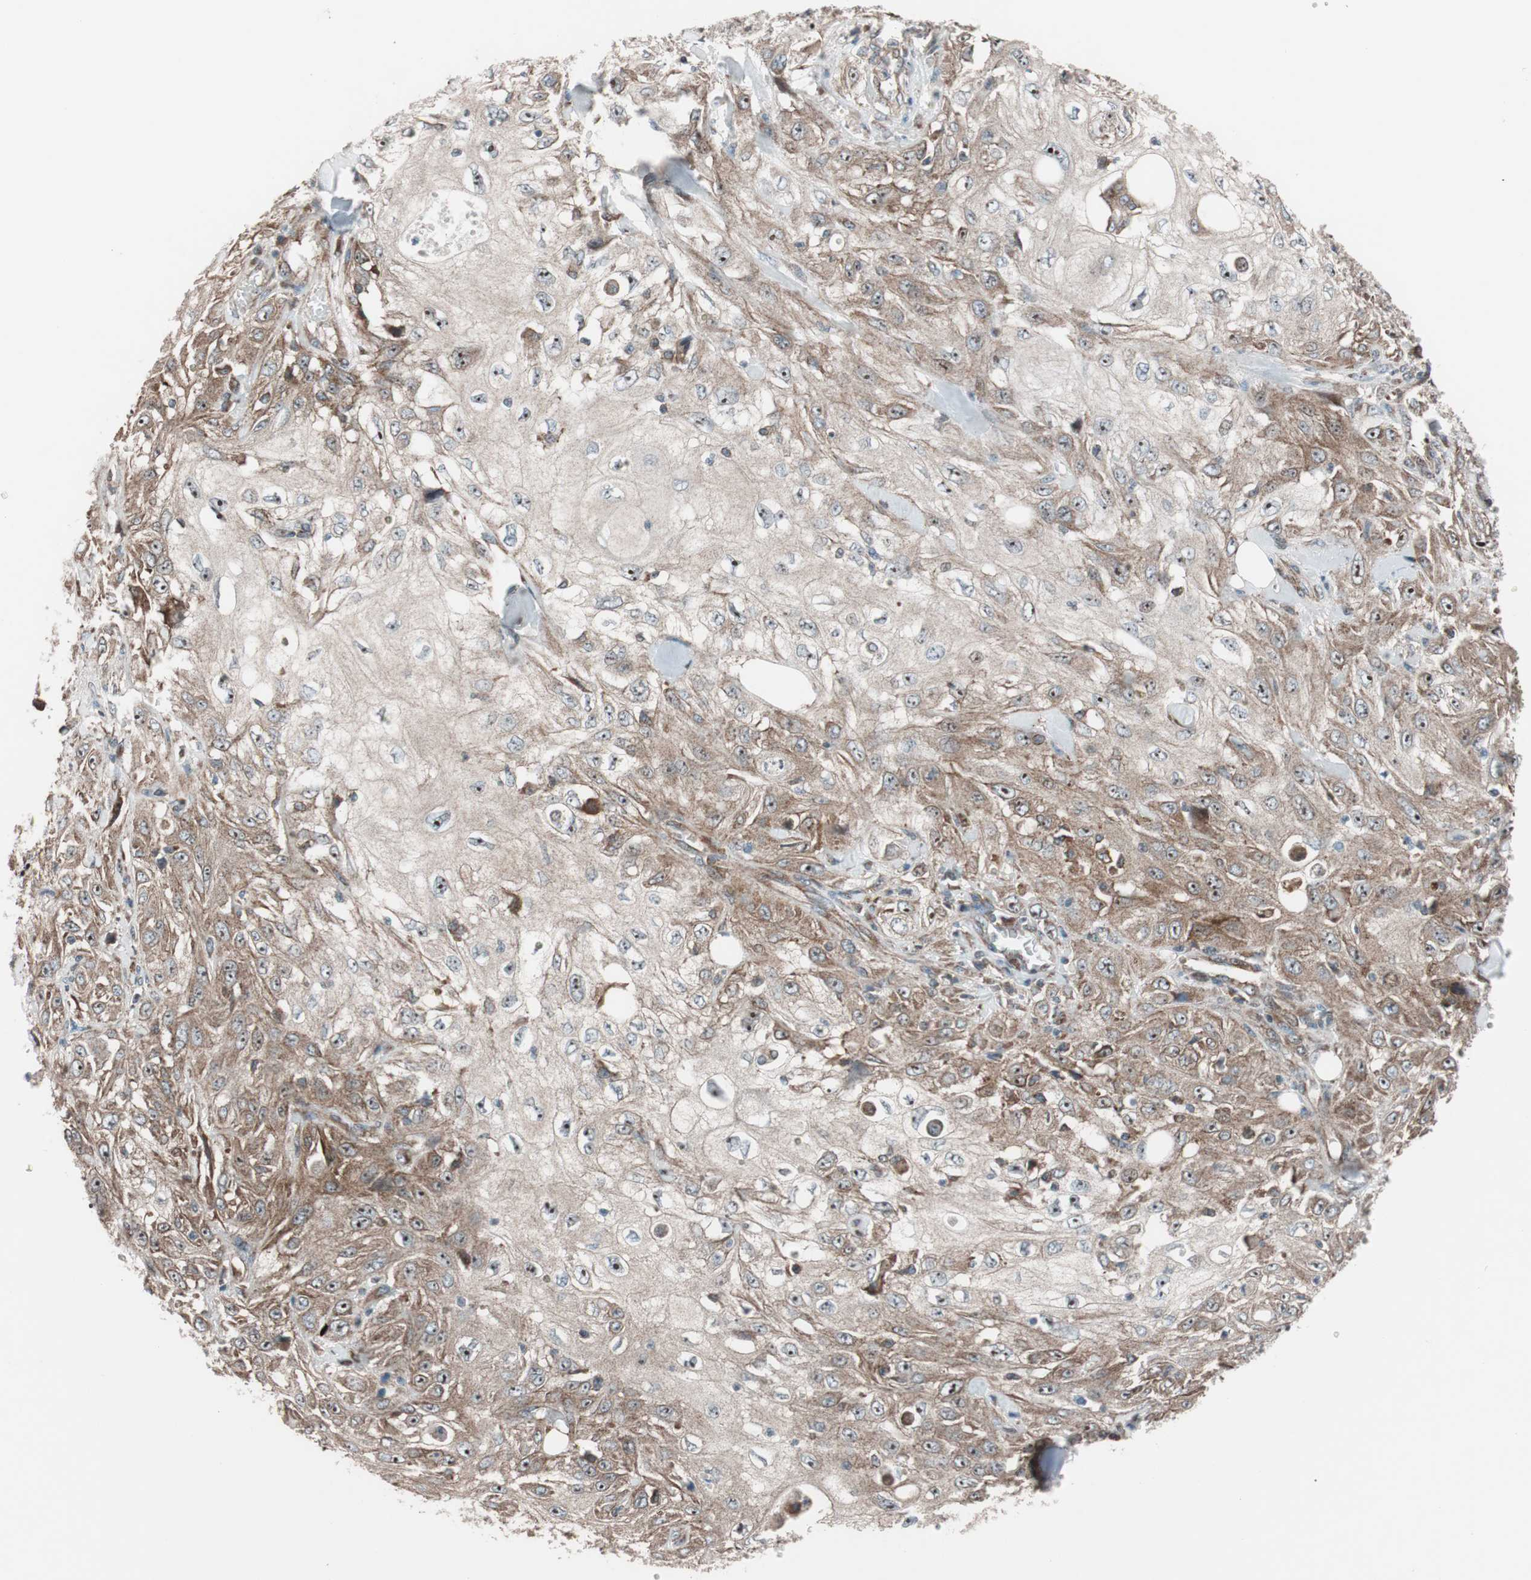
{"staining": {"intensity": "moderate", "quantity": ">75%", "location": "cytoplasmic/membranous"}, "tissue": "skin cancer", "cell_type": "Tumor cells", "image_type": "cancer", "snomed": [{"axis": "morphology", "description": "Squamous cell carcinoma, NOS"}, {"axis": "morphology", "description": "Squamous cell carcinoma, metastatic, NOS"}, {"axis": "topography", "description": "Skin"}, {"axis": "topography", "description": "Lymph node"}], "caption": "A histopathology image of skin cancer (squamous cell carcinoma) stained for a protein exhibits moderate cytoplasmic/membranous brown staining in tumor cells. The staining is performed using DAB (3,3'-diaminobenzidine) brown chromogen to label protein expression. The nuclei are counter-stained blue using hematoxylin.", "gene": "CCL14", "patient": {"sex": "male", "age": 75}}